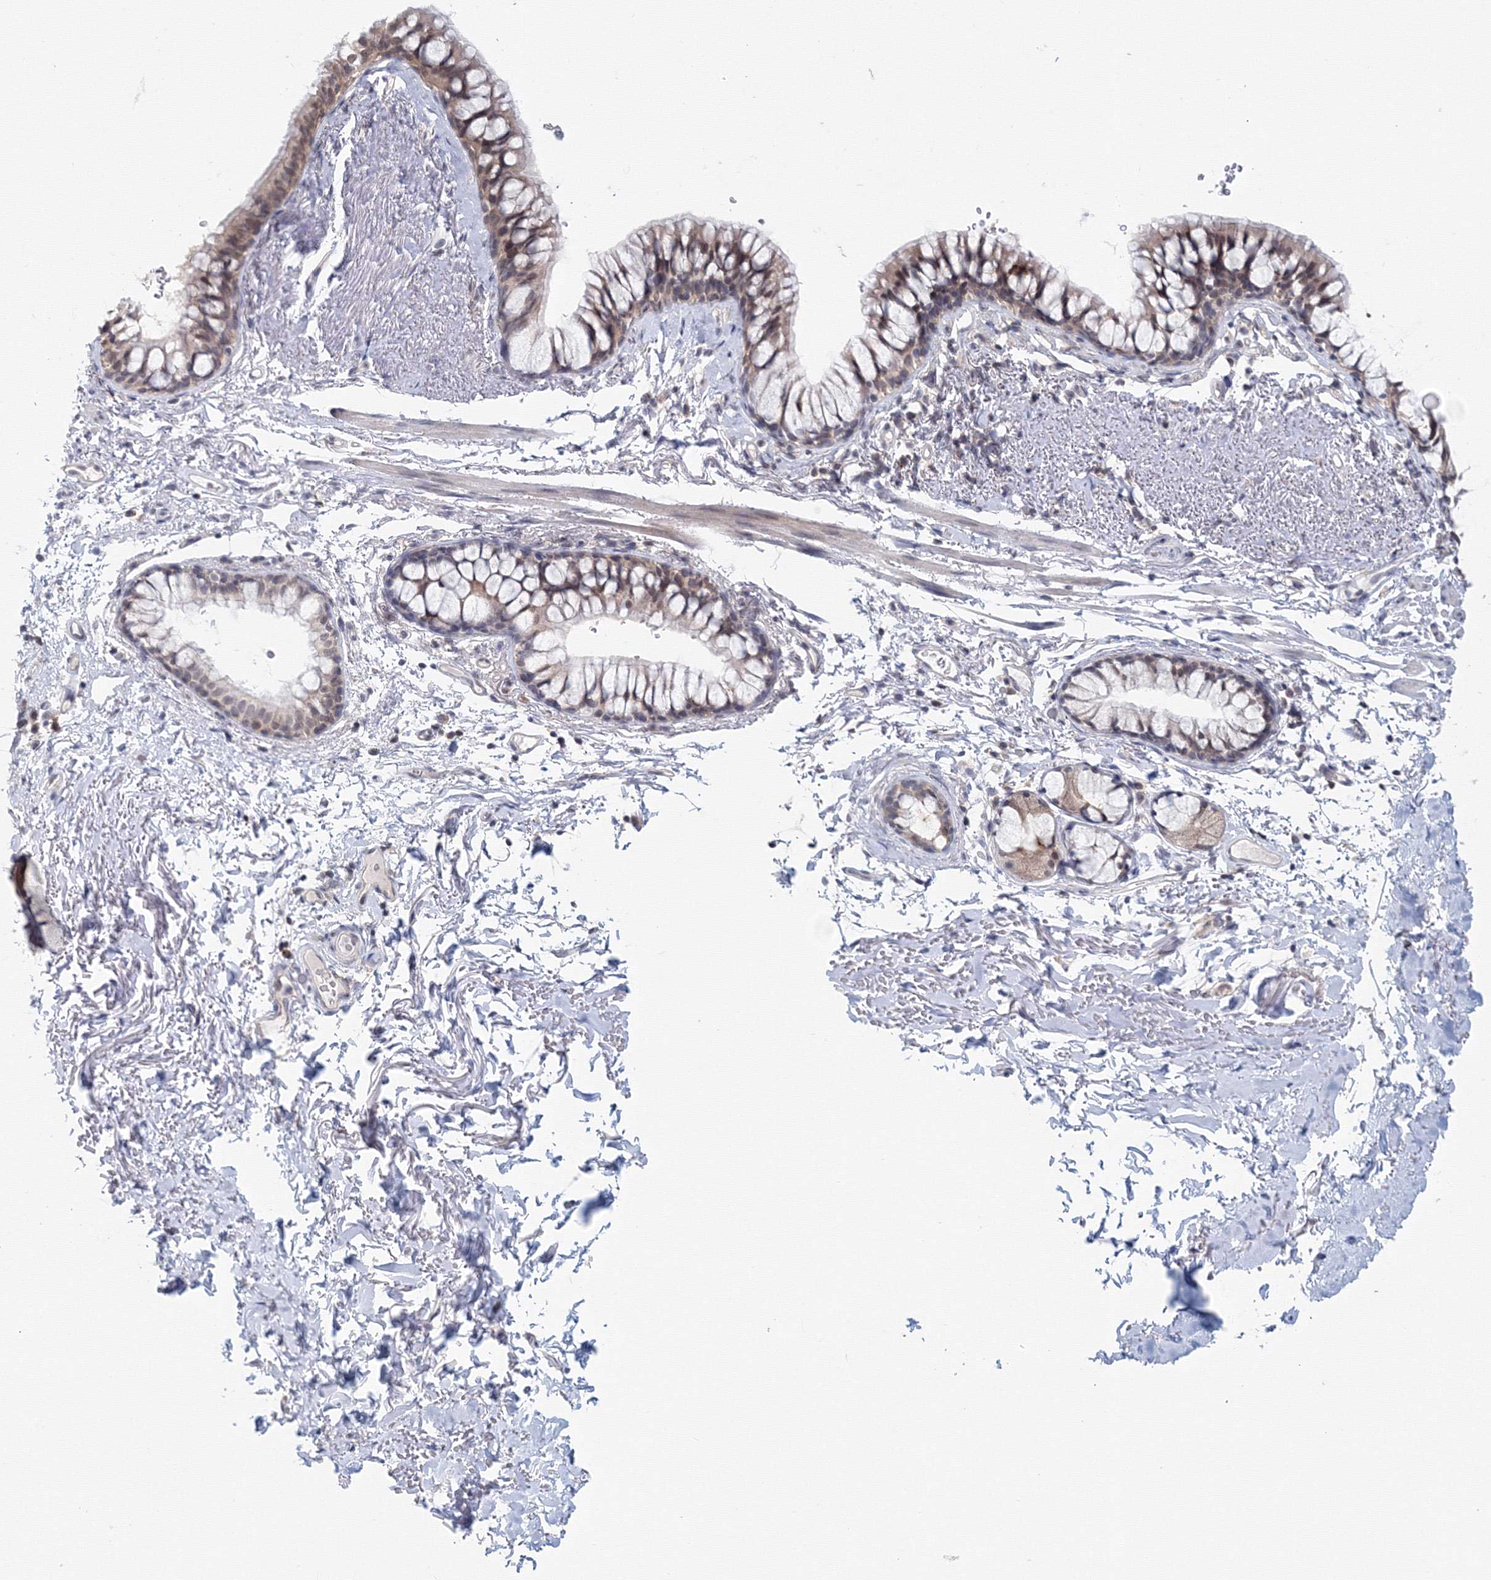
{"staining": {"intensity": "moderate", "quantity": "<25%", "location": "nuclear"}, "tissue": "bronchus", "cell_type": "Respiratory epithelial cells", "image_type": "normal", "snomed": [{"axis": "morphology", "description": "Normal tissue, NOS"}, {"axis": "topography", "description": "Cartilage tissue"}, {"axis": "topography", "description": "Bronchus"}], "caption": "Bronchus stained with IHC shows moderate nuclear expression in approximately <25% of respiratory epithelial cells.", "gene": "SLC7A7", "patient": {"sex": "female", "age": 73}}